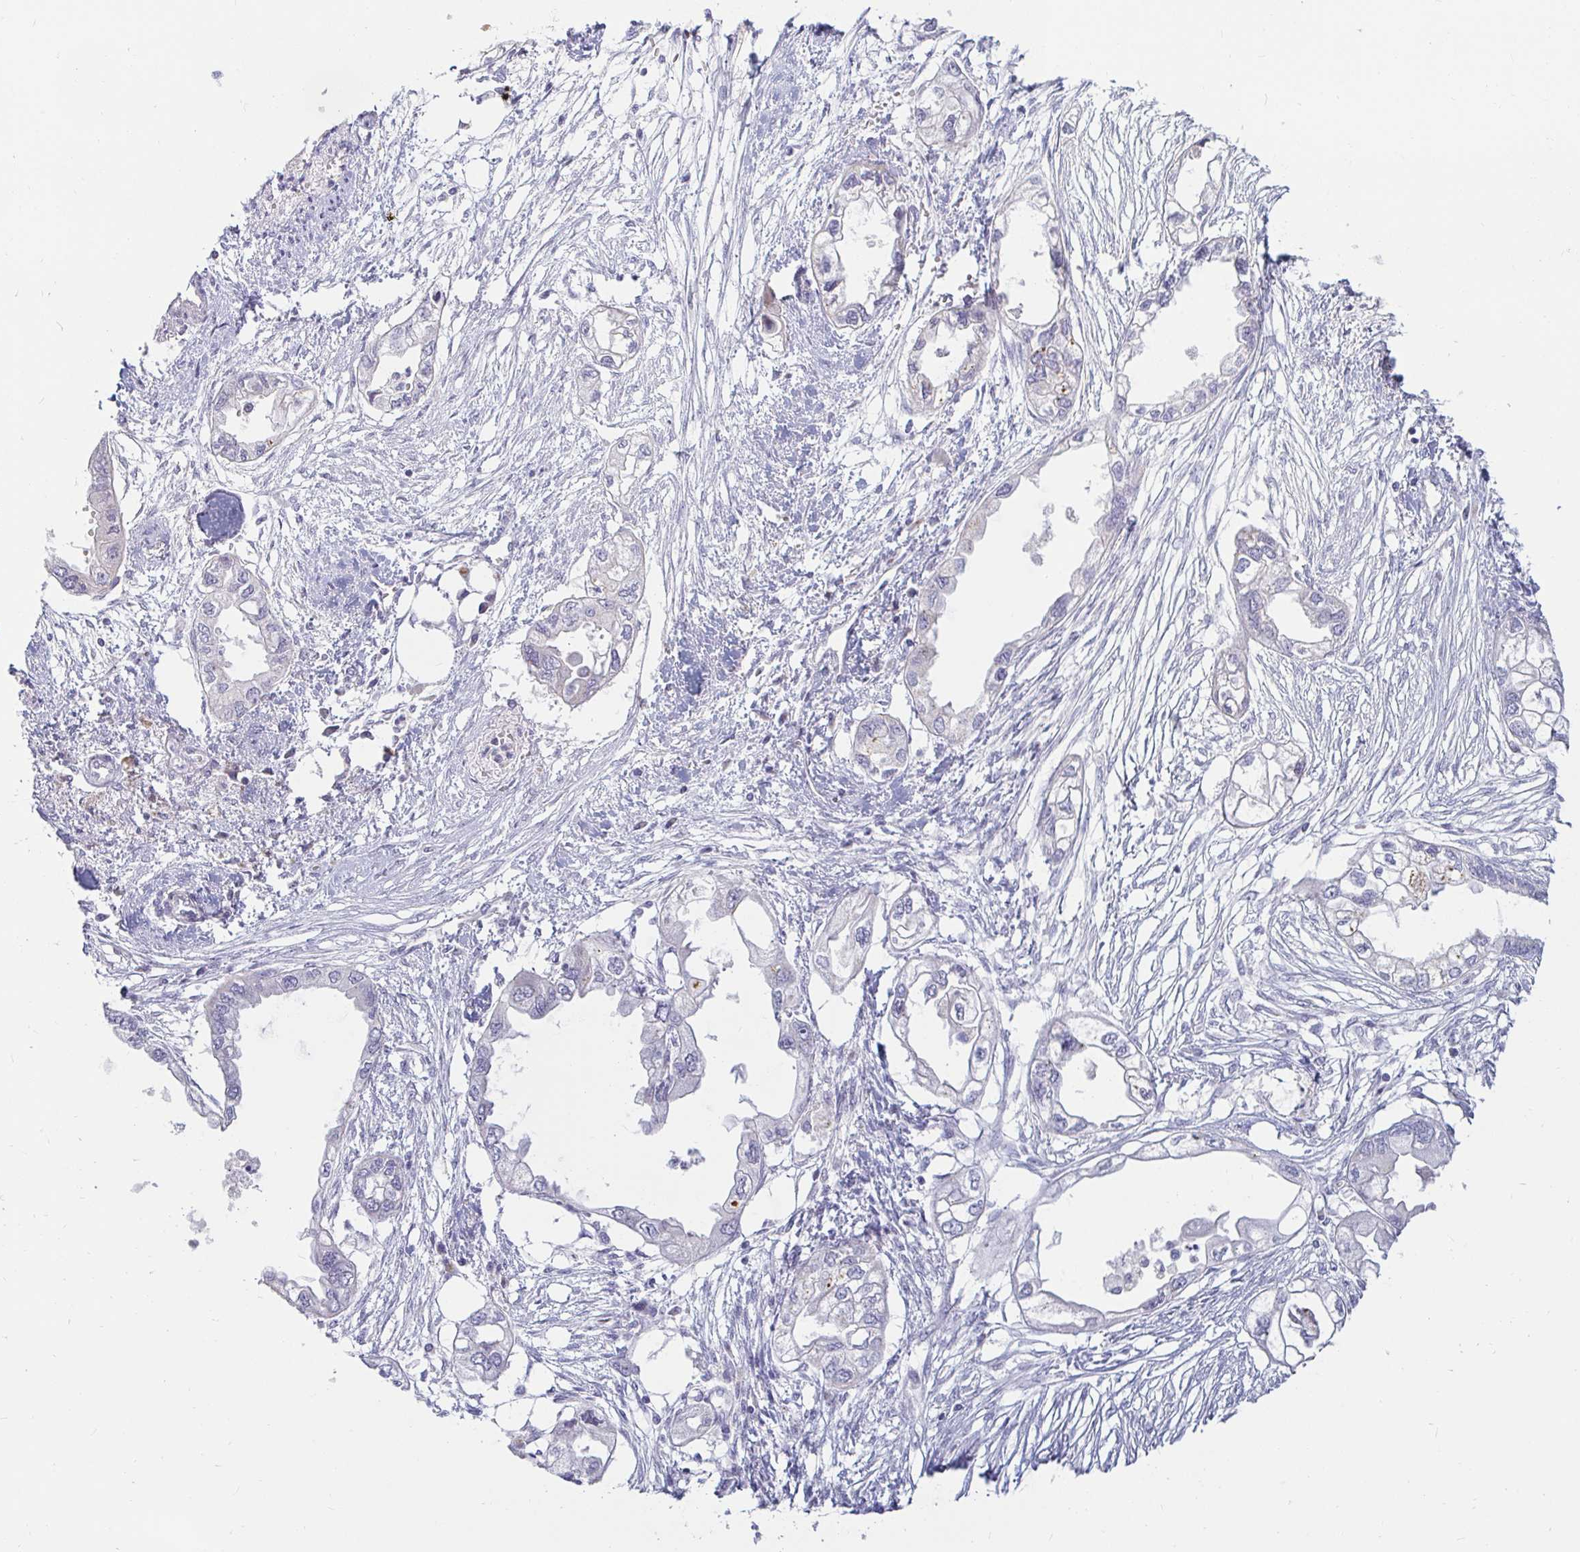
{"staining": {"intensity": "negative", "quantity": "none", "location": "none"}, "tissue": "endometrial cancer", "cell_type": "Tumor cells", "image_type": "cancer", "snomed": [{"axis": "morphology", "description": "Adenocarcinoma, NOS"}, {"axis": "morphology", "description": "Adenocarcinoma, metastatic, NOS"}, {"axis": "topography", "description": "Adipose tissue"}, {"axis": "topography", "description": "Endometrium"}], "caption": "High magnification brightfield microscopy of adenocarcinoma (endometrial) stained with DAB (brown) and counterstained with hematoxylin (blue): tumor cells show no significant expression.", "gene": "OR51D1", "patient": {"sex": "female", "age": 67}}